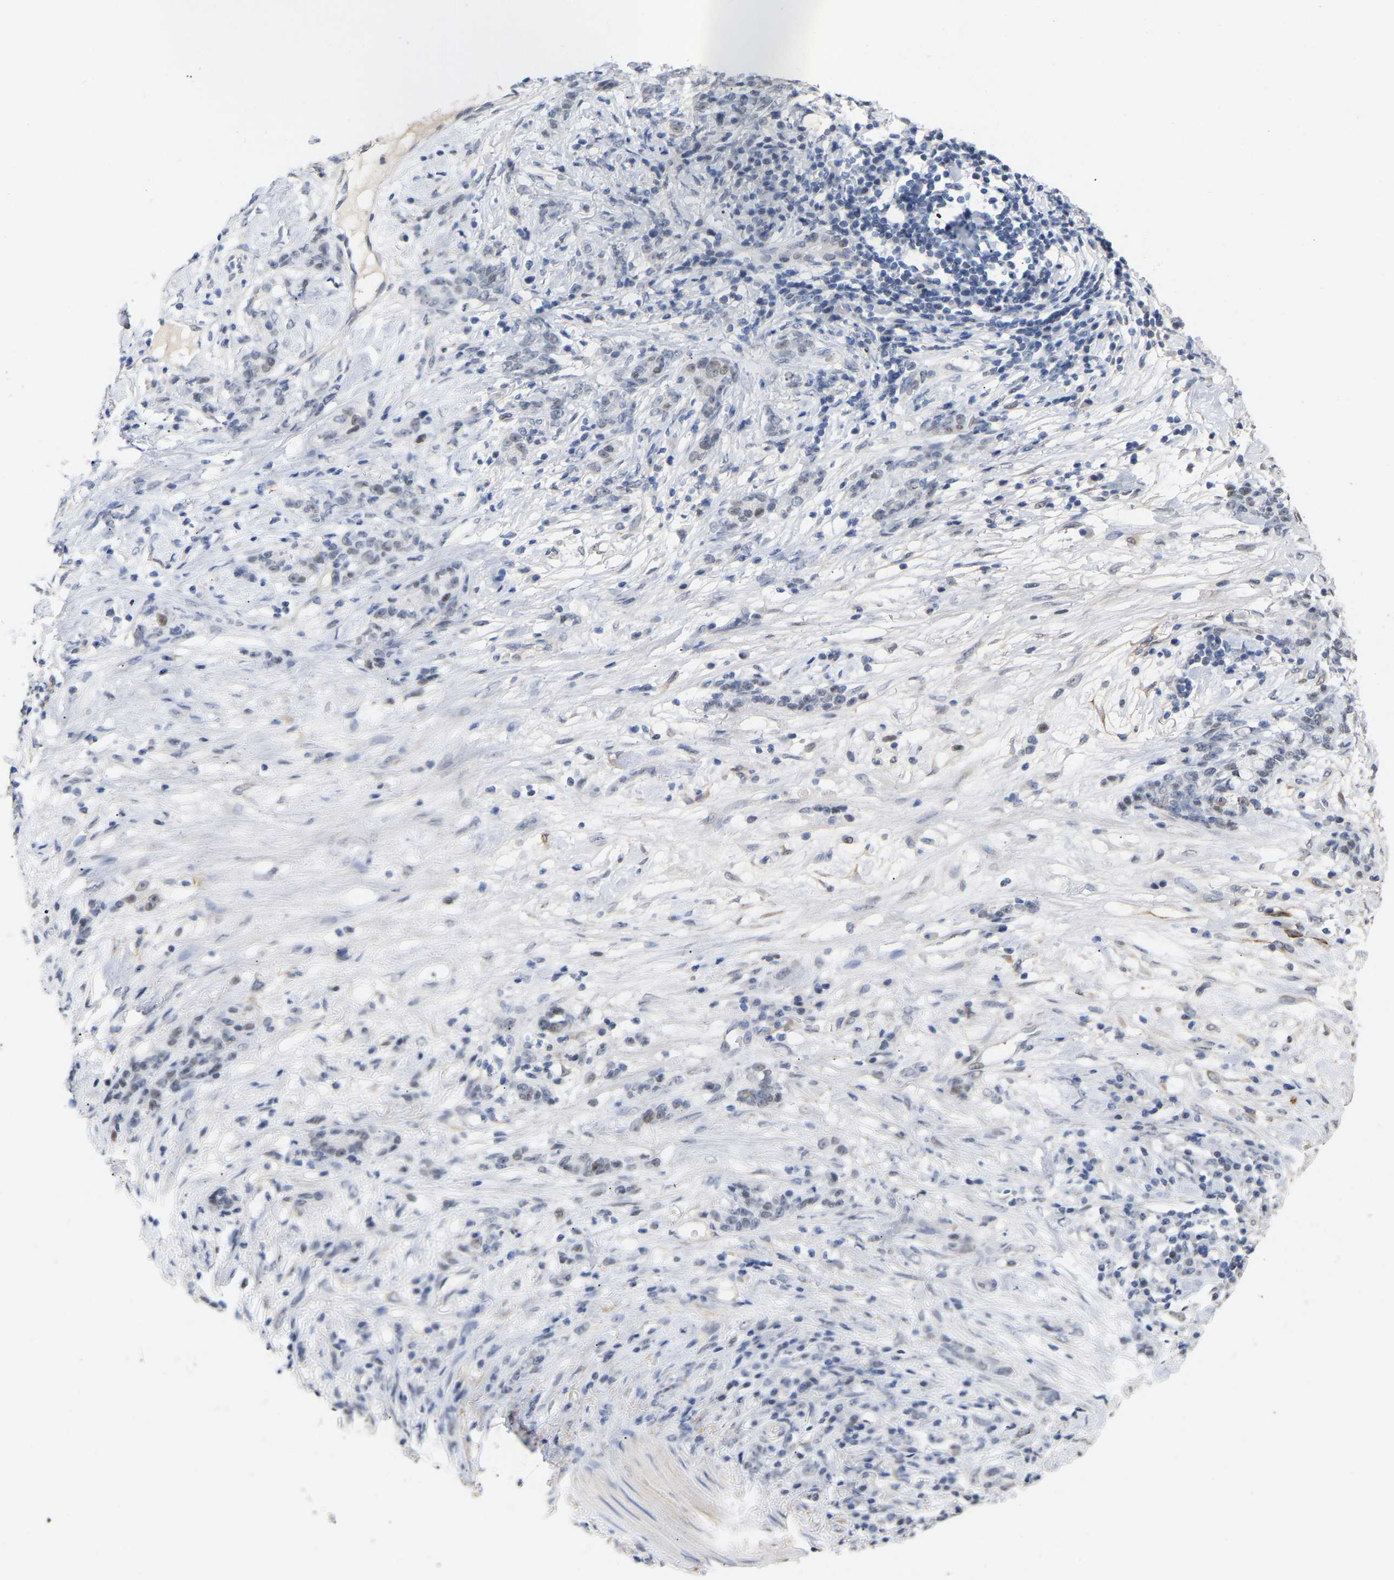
{"staining": {"intensity": "weak", "quantity": "<25%", "location": "nuclear"}, "tissue": "stomach cancer", "cell_type": "Tumor cells", "image_type": "cancer", "snomed": [{"axis": "morphology", "description": "Adenocarcinoma, NOS"}, {"axis": "topography", "description": "Stomach, lower"}], "caption": "Tumor cells are negative for protein expression in human stomach cancer (adenocarcinoma).", "gene": "AMPH", "patient": {"sex": "male", "age": 88}}